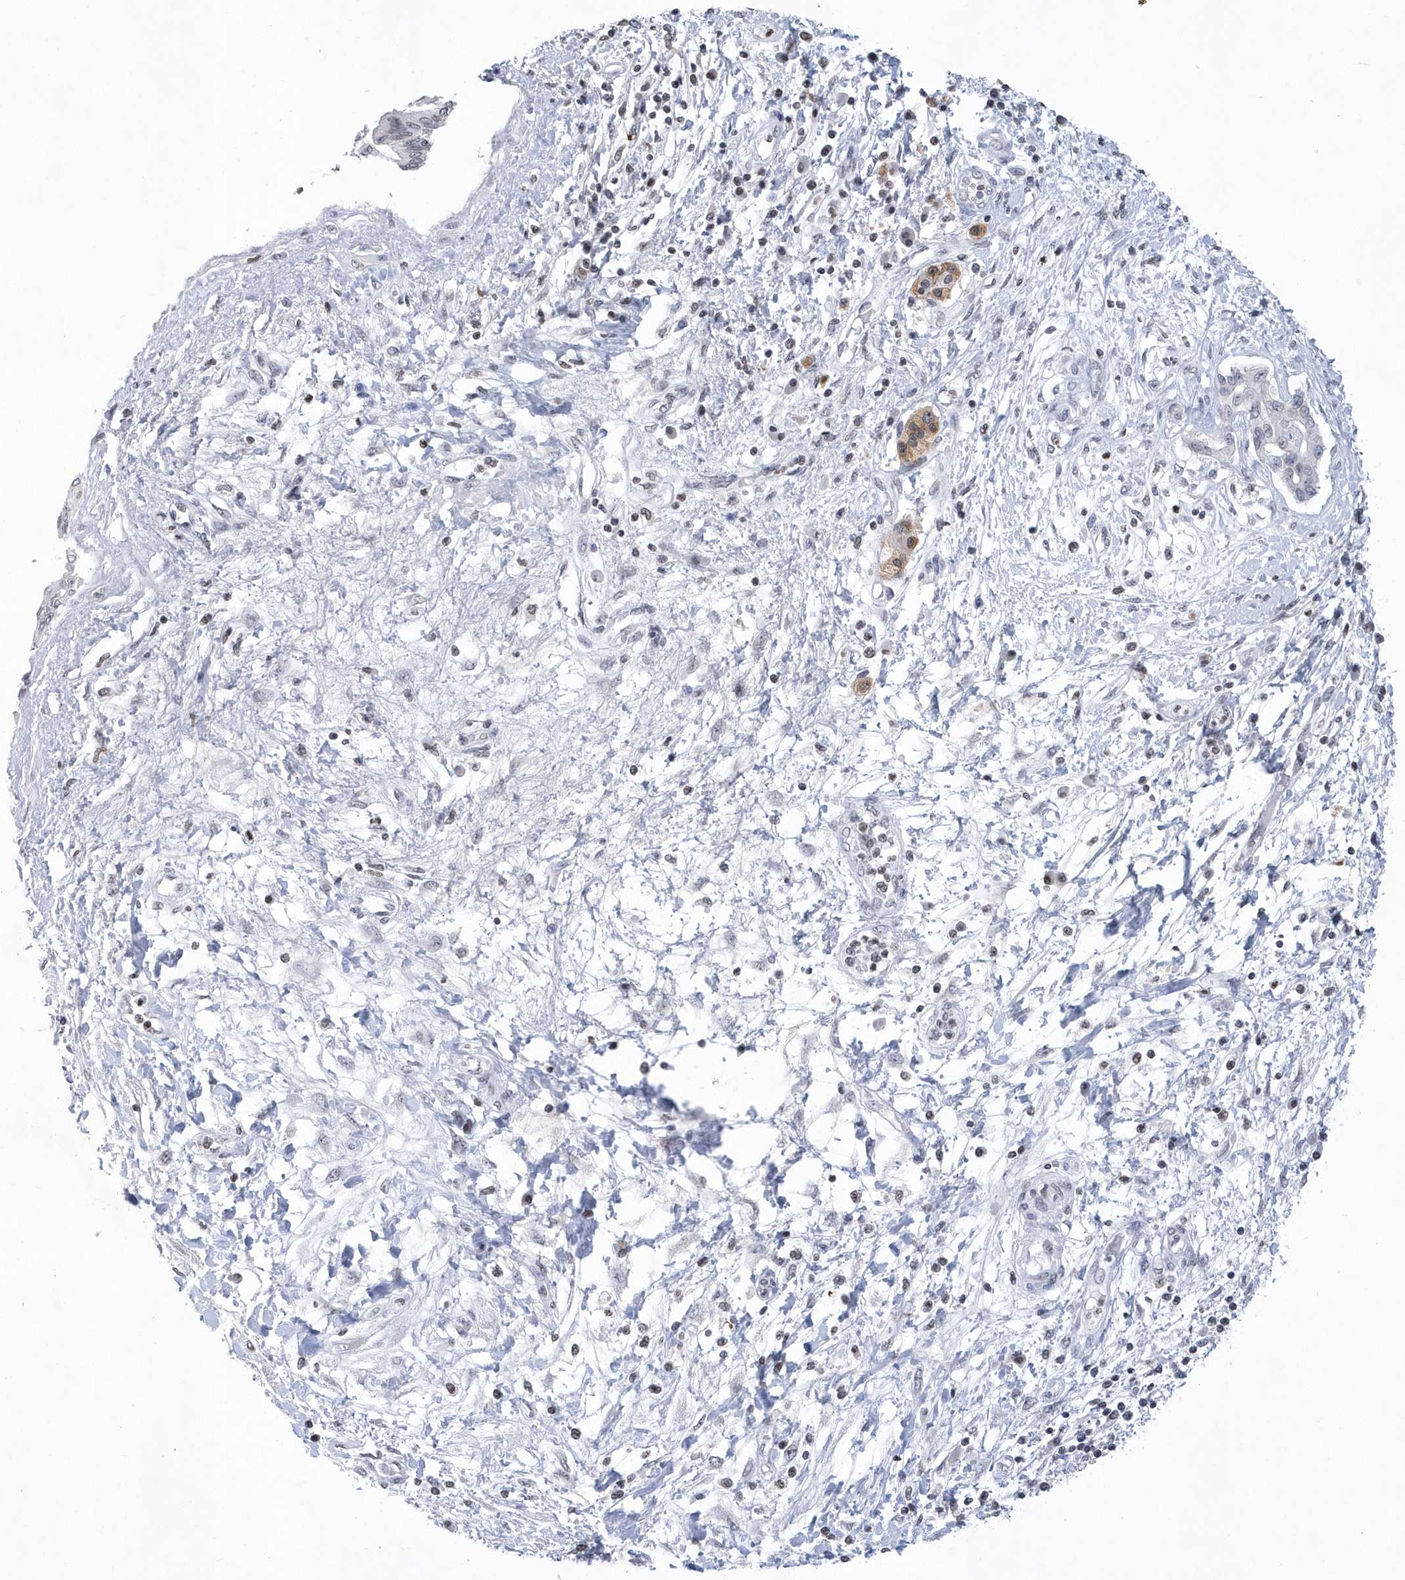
{"staining": {"intensity": "negative", "quantity": "none", "location": "none"}, "tissue": "pancreatic cancer", "cell_type": "Tumor cells", "image_type": "cancer", "snomed": [{"axis": "morphology", "description": "Adenocarcinoma, NOS"}, {"axis": "topography", "description": "Pancreas"}], "caption": "Immunohistochemical staining of pancreatic cancer (adenocarcinoma) displays no significant positivity in tumor cells. Nuclei are stained in blue.", "gene": "VWA5B2", "patient": {"sex": "female", "age": 56}}